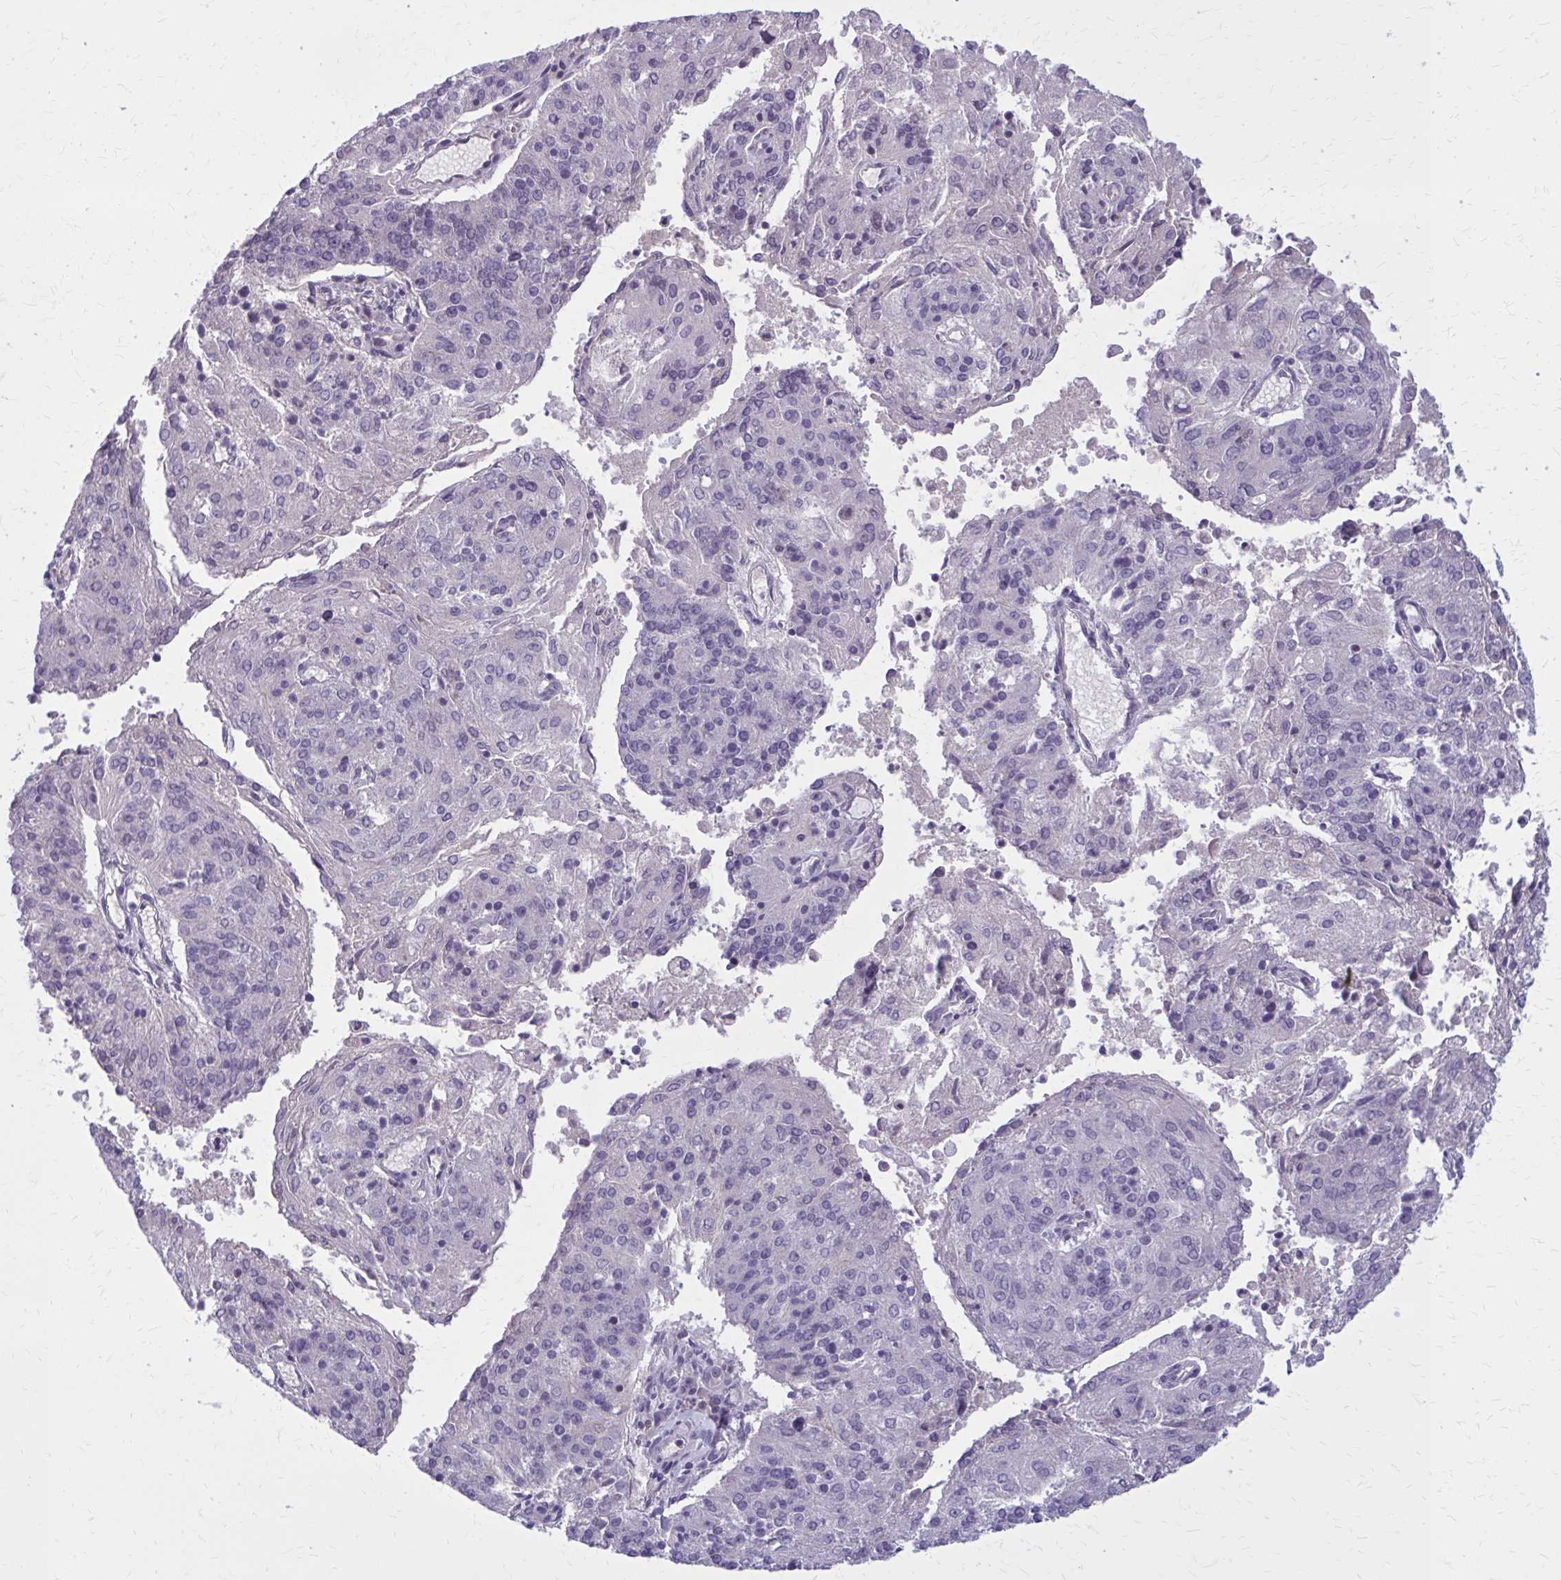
{"staining": {"intensity": "negative", "quantity": "none", "location": "none"}, "tissue": "endometrial cancer", "cell_type": "Tumor cells", "image_type": "cancer", "snomed": [{"axis": "morphology", "description": "Adenocarcinoma, NOS"}, {"axis": "topography", "description": "Endometrium"}], "caption": "Immunohistochemistry micrograph of neoplastic tissue: human endometrial cancer (adenocarcinoma) stained with DAB shows no significant protein staining in tumor cells.", "gene": "OR4A47", "patient": {"sex": "female", "age": 82}}